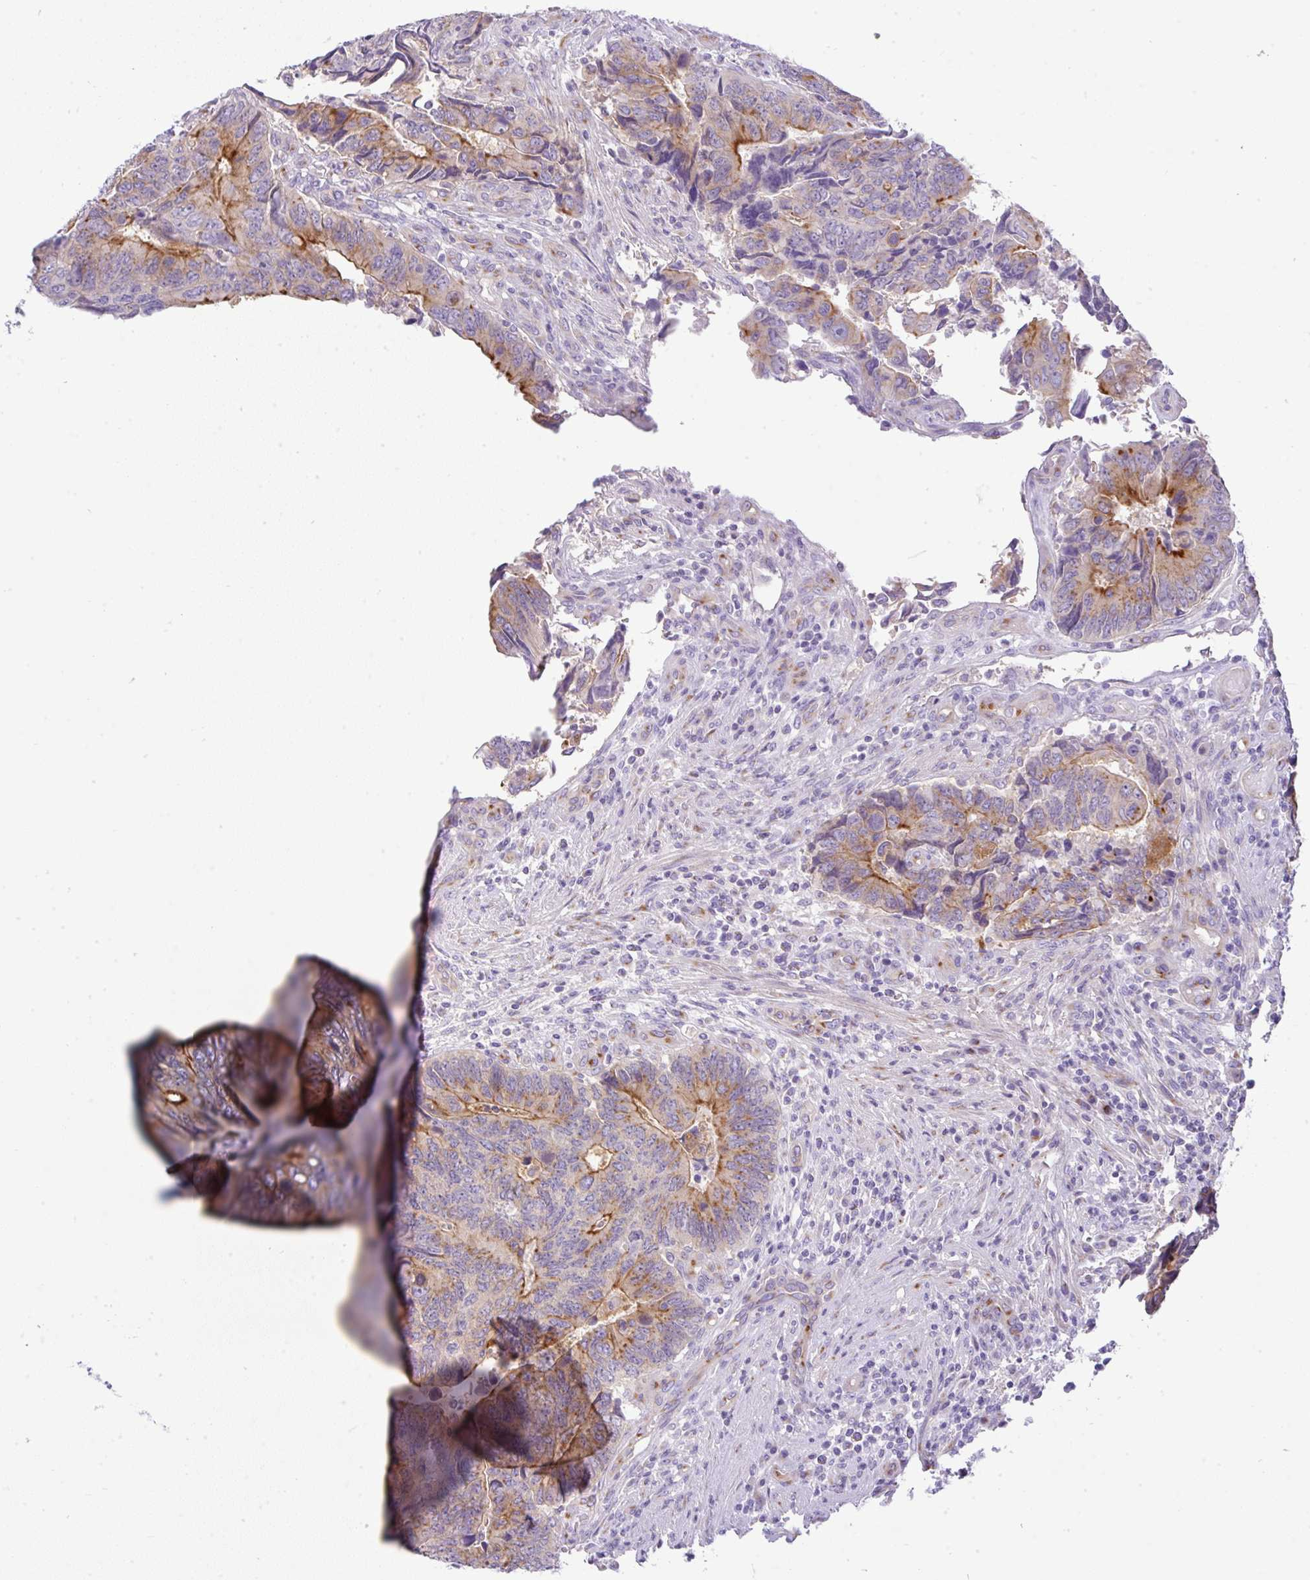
{"staining": {"intensity": "moderate", "quantity": "25%-75%", "location": "cytoplasmic/membranous"}, "tissue": "colorectal cancer", "cell_type": "Tumor cells", "image_type": "cancer", "snomed": [{"axis": "morphology", "description": "Adenocarcinoma, NOS"}, {"axis": "topography", "description": "Colon"}], "caption": "This is an image of immunohistochemistry (IHC) staining of colorectal cancer (adenocarcinoma), which shows moderate expression in the cytoplasmic/membranous of tumor cells.", "gene": "FAM177A1", "patient": {"sex": "male", "age": 87}}